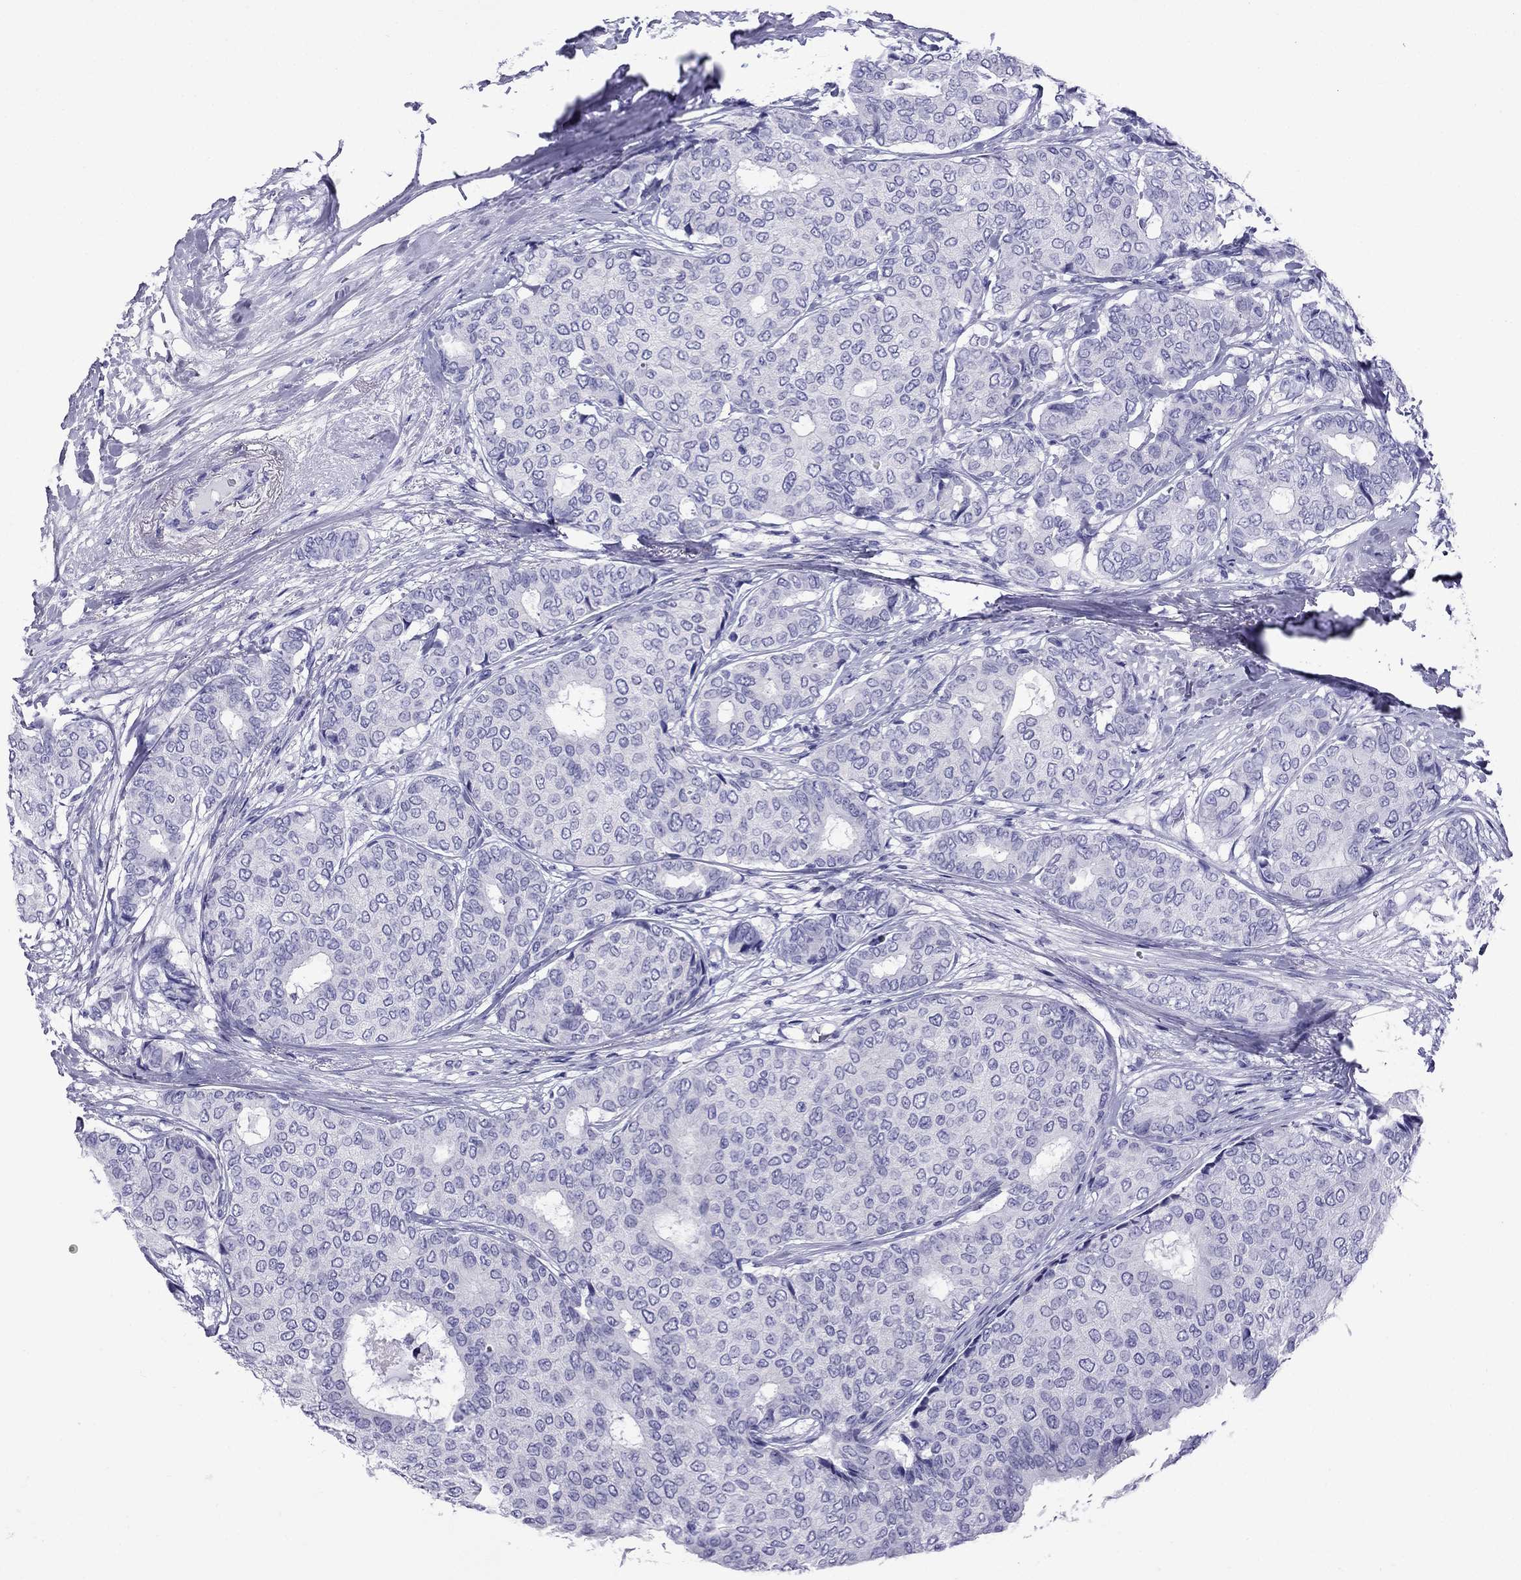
{"staining": {"intensity": "negative", "quantity": "none", "location": "none"}, "tissue": "breast cancer", "cell_type": "Tumor cells", "image_type": "cancer", "snomed": [{"axis": "morphology", "description": "Duct carcinoma"}, {"axis": "topography", "description": "Breast"}], "caption": "High magnification brightfield microscopy of intraductal carcinoma (breast) stained with DAB (brown) and counterstained with hematoxylin (blue): tumor cells show no significant positivity. (Brightfield microscopy of DAB (3,3'-diaminobenzidine) immunohistochemistry (IHC) at high magnification).", "gene": "ARR3", "patient": {"sex": "female", "age": 75}}